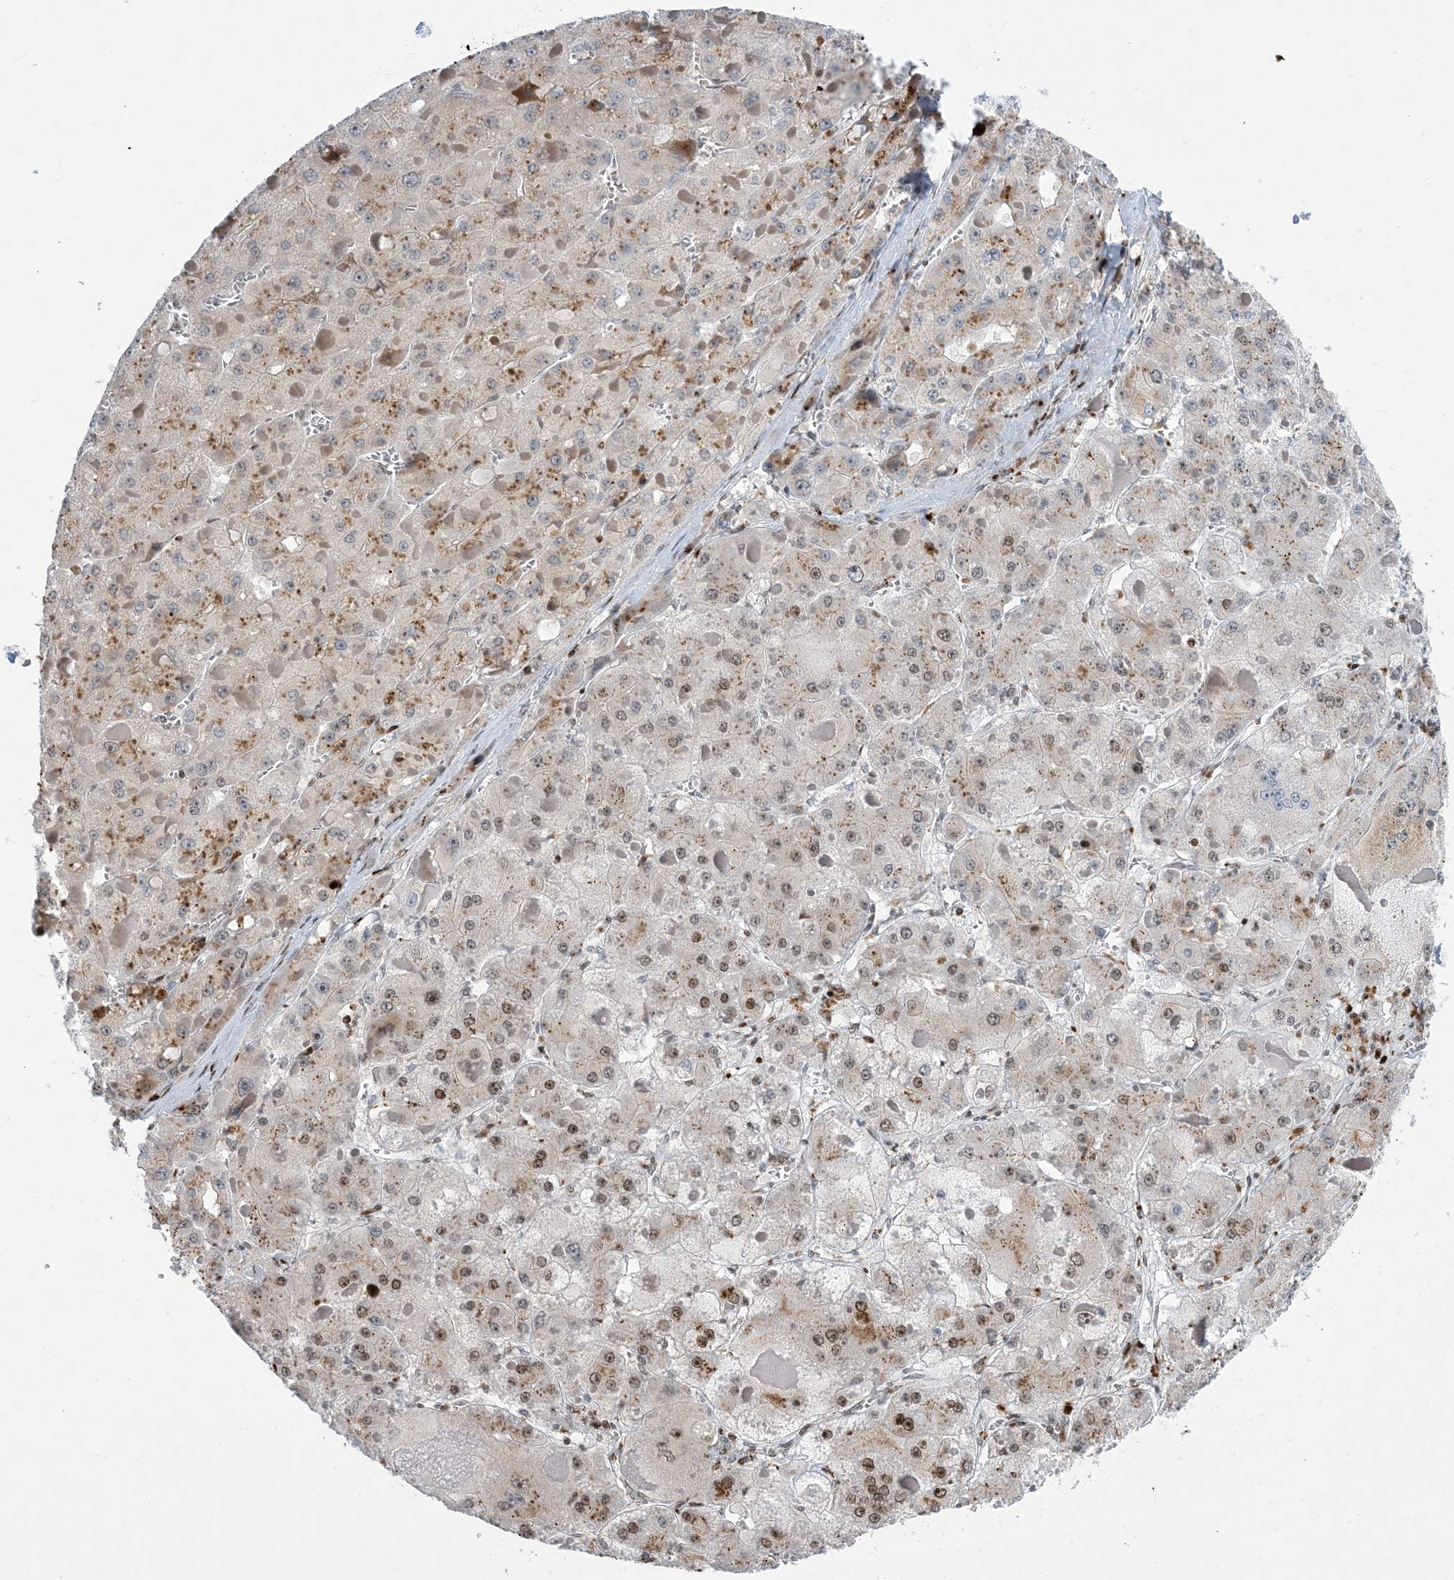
{"staining": {"intensity": "moderate", "quantity": "<25%", "location": "nuclear"}, "tissue": "liver cancer", "cell_type": "Tumor cells", "image_type": "cancer", "snomed": [{"axis": "morphology", "description": "Carcinoma, Hepatocellular, NOS"}, {"axis": "topography", "description": "Liver"}], "caption": "IHC of liver hepatocellular carcinoma reveals low levels of moderate nuclear staining in approximately <25% of tumor cells.", "gene": "SLC25A53", "patient": {"sex": "female", "age": 73}}